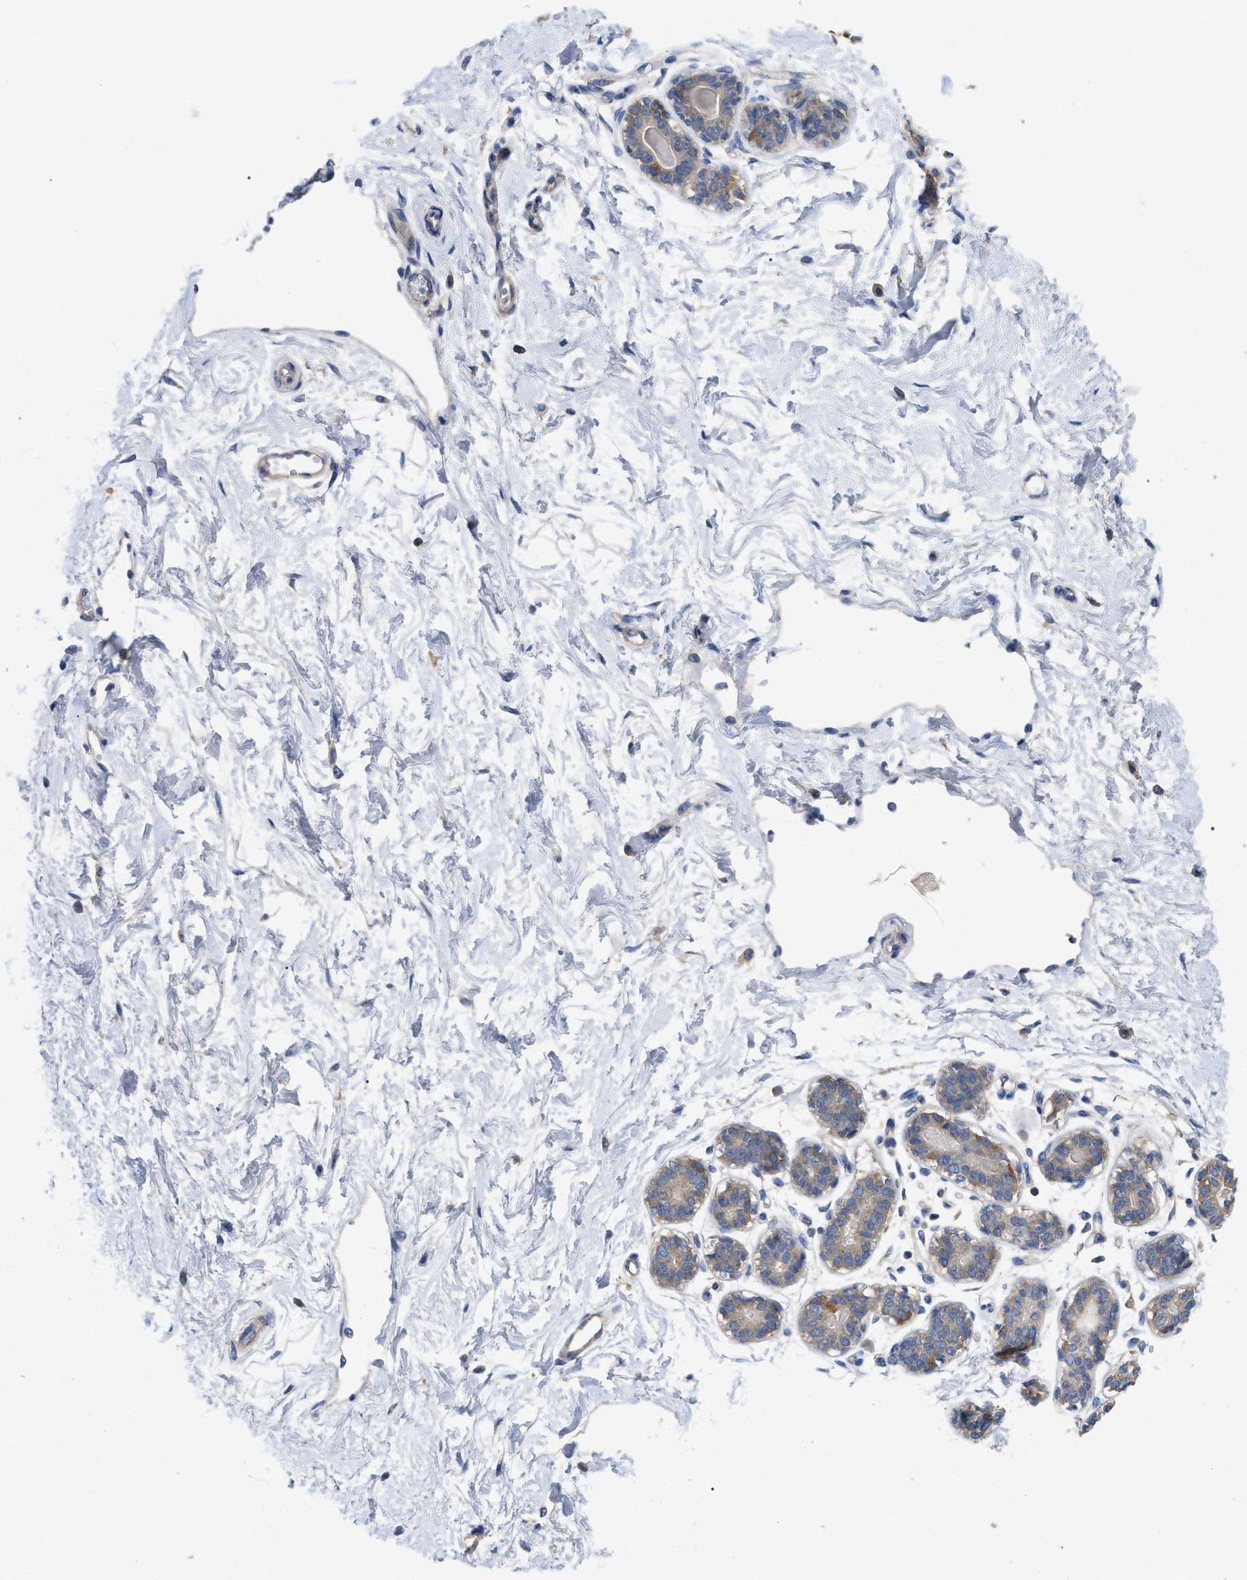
{"staining": {"intensity": "negative", "quantity": "none", "location": "none"}, "tissue": "breast", "cell_type": "Adipocytes", "image_type": "normal", "snomed": [{"axis": "morphology", "description": "Normal tissue, NOS"}, {"axis": "topography", "description": "Breast"}], "caption": "This is a photomicrograph of IHC staining of benign breast, which shows no expression in adipocytes.", "gene": "RAP1GDS1", "patient": {"sex": "female", "age": 45}}